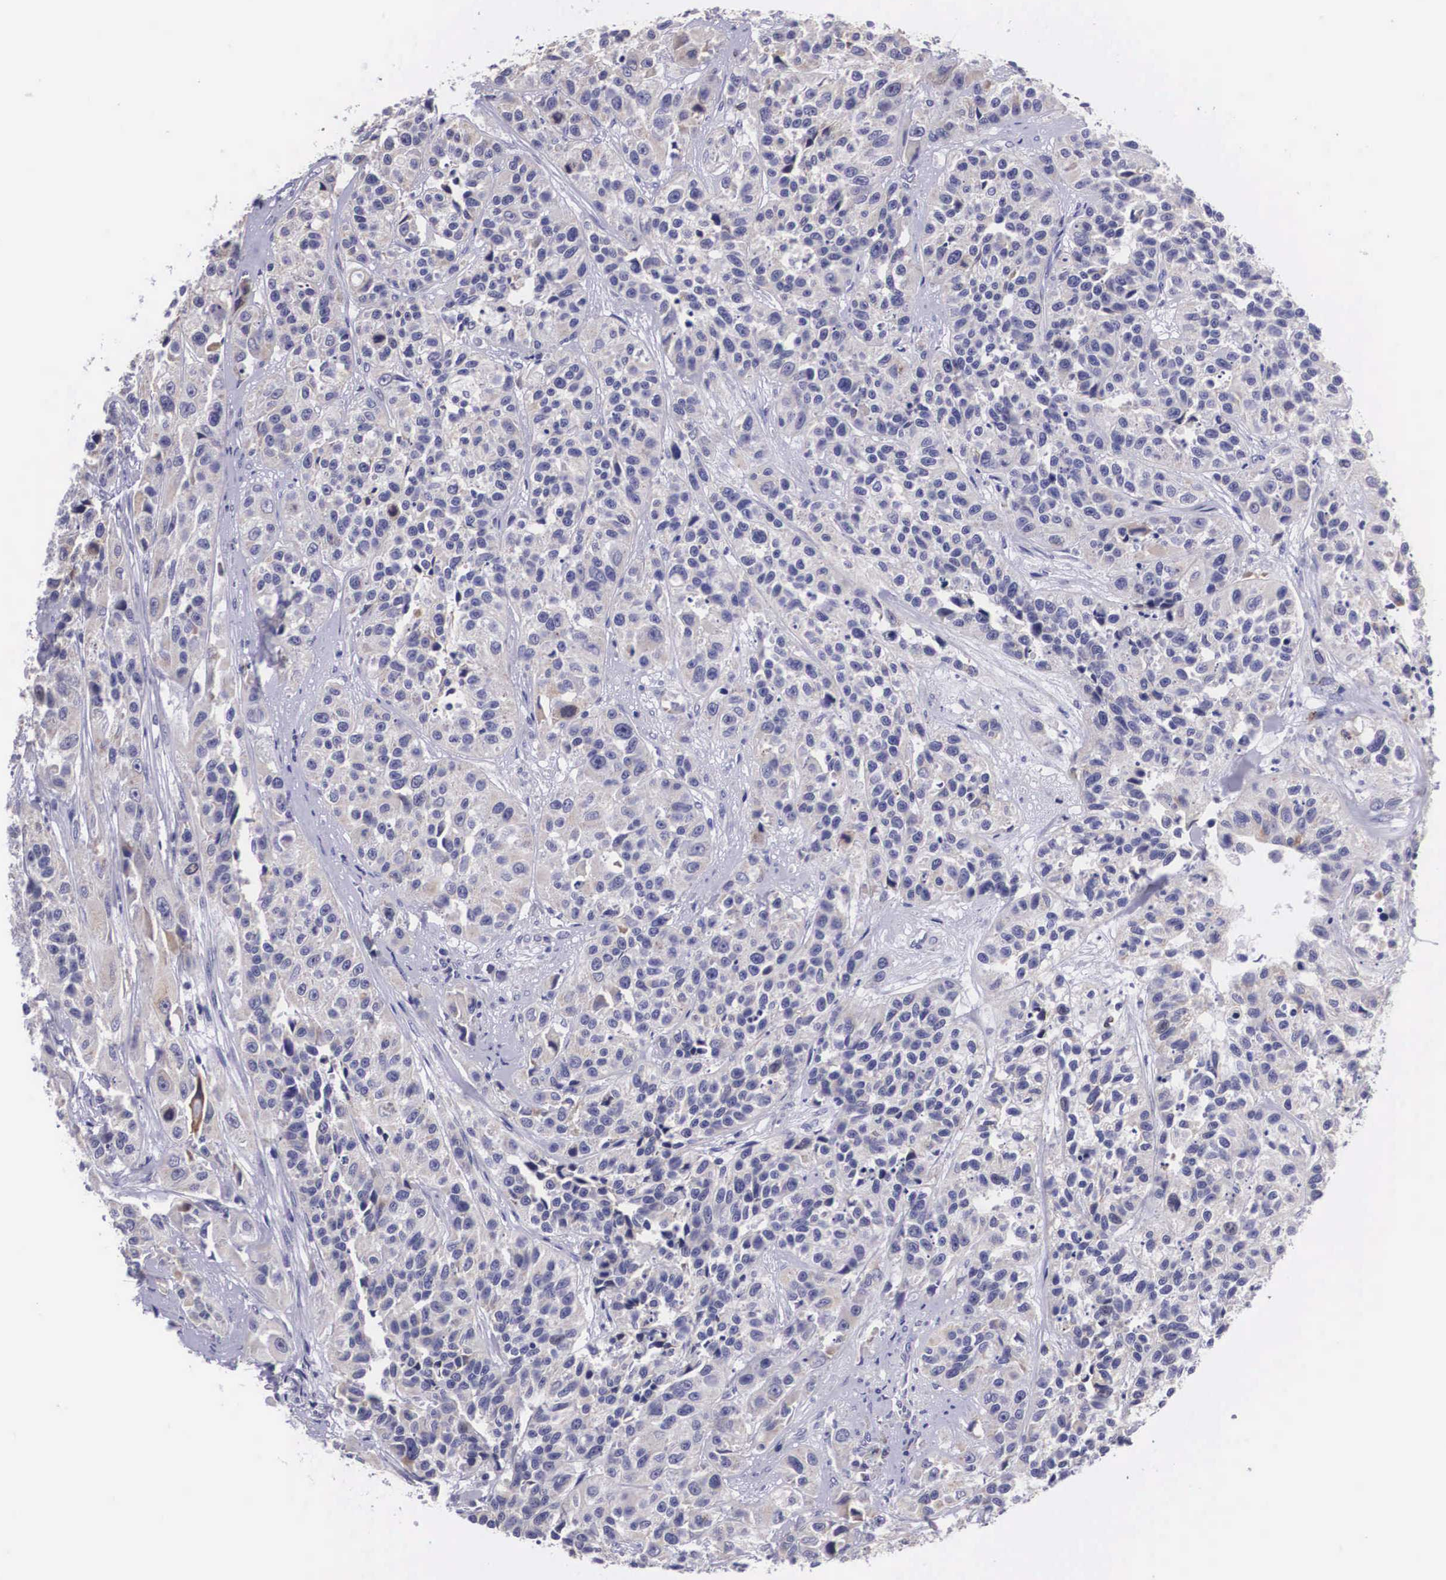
{"staining": {"intensity": "negative", "quantity": "none", "location": "none"}, "tissue": "urothelial cancer", "cell_type": "Tumor cells", "image_type": "cancer", "snomed": [{"axis": "morphology", "description": "Urothelial carcinoma, High grade"}, {"axis": "topography", "description": "Urinary bladder"}], "caption": "Tumor cells are negative for brown protein staining in urothelial cancer.", "gene": "ARG2", "patient": {"sex": "female", "age": 81}}